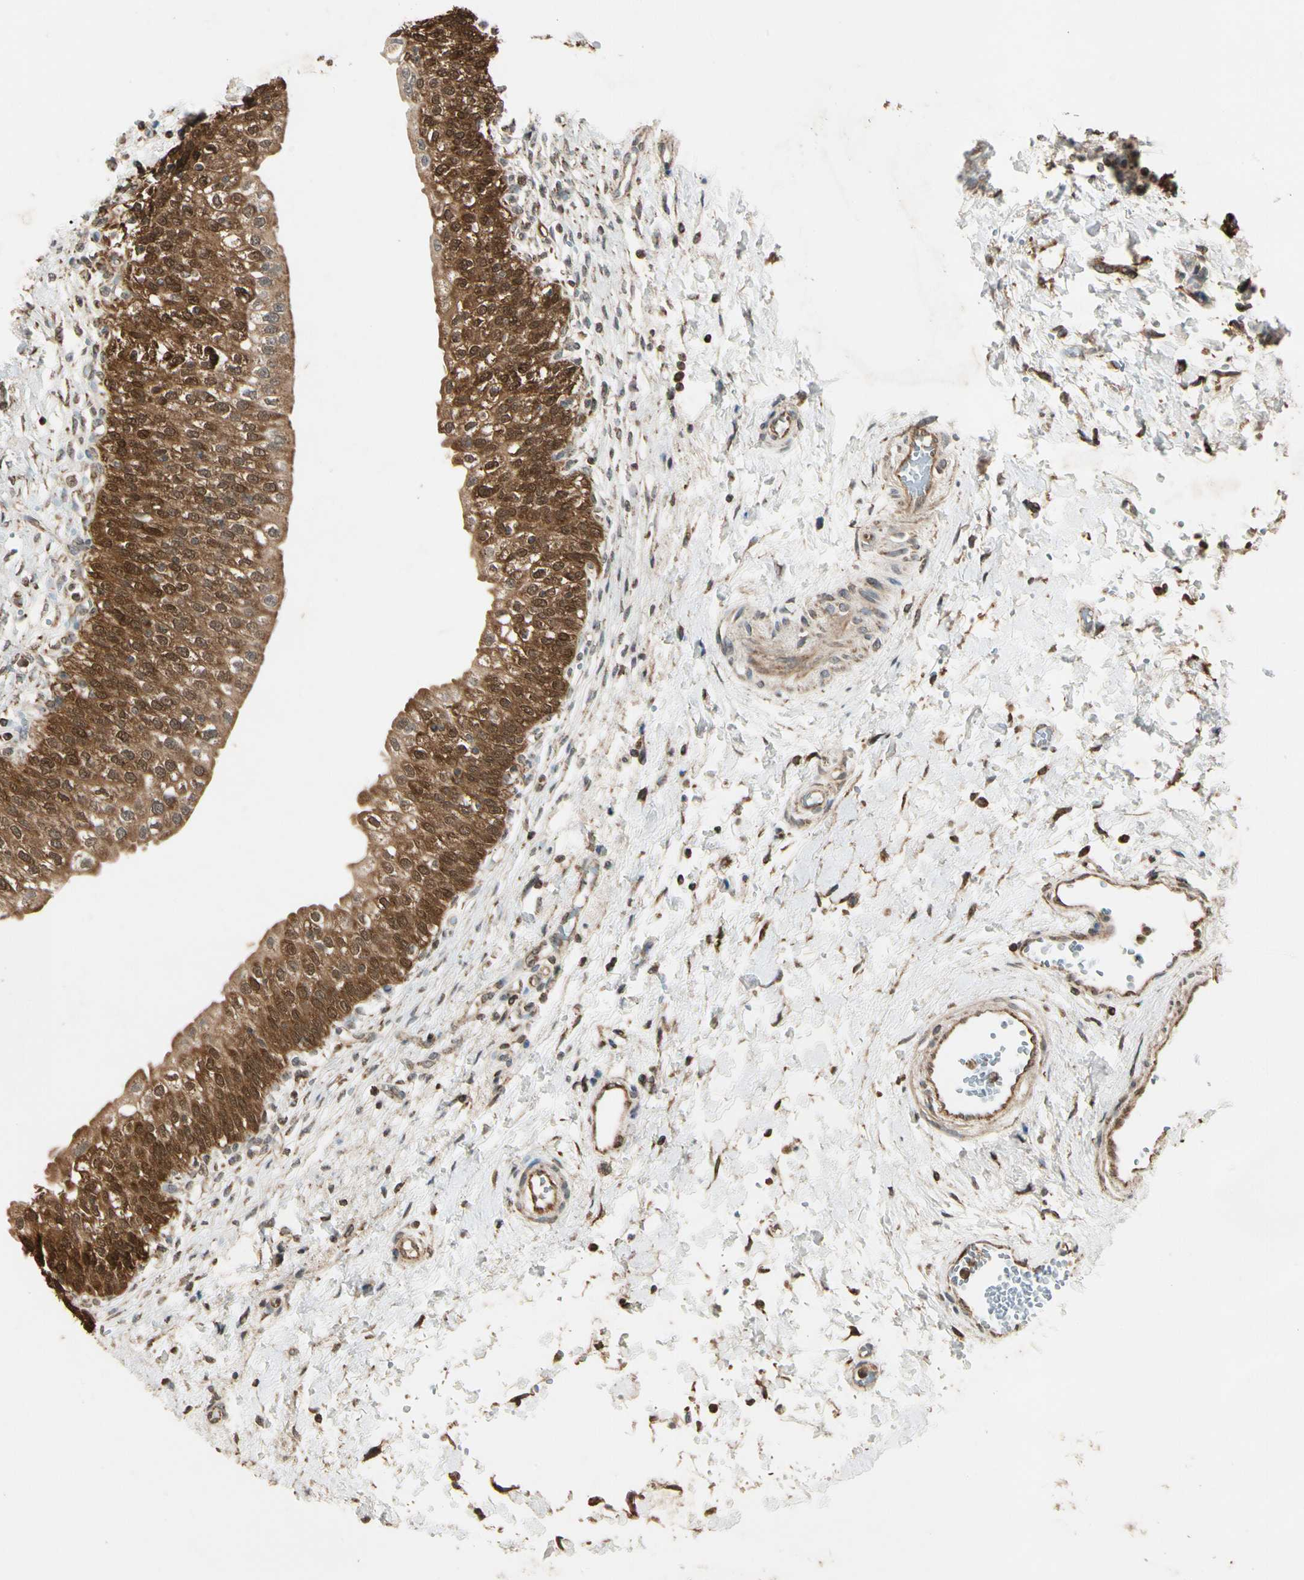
{"staining": {"intensity": "moderate", "quantity": ">75%", "location": "cytoplasmic/membranous,nuclear"}, "tissue": "urinary bladder", "cell_type": "Urothelial cells", "image_type": "normal", "snomed": [{"axis": "morphology", "description": "Normal tissue, NOS"}, {"axis": "topography", "description": "Urinary bladder"}], "caption": "High-power microscopy captured an IHC photomicrograph of benign urinary bladder, revealing moderate cytoplasmic/membranous,nuclear expression in about >75% of urothelial cells.", "gene": "PRDX5", "patient": {"sex": "male", "age": 55}}